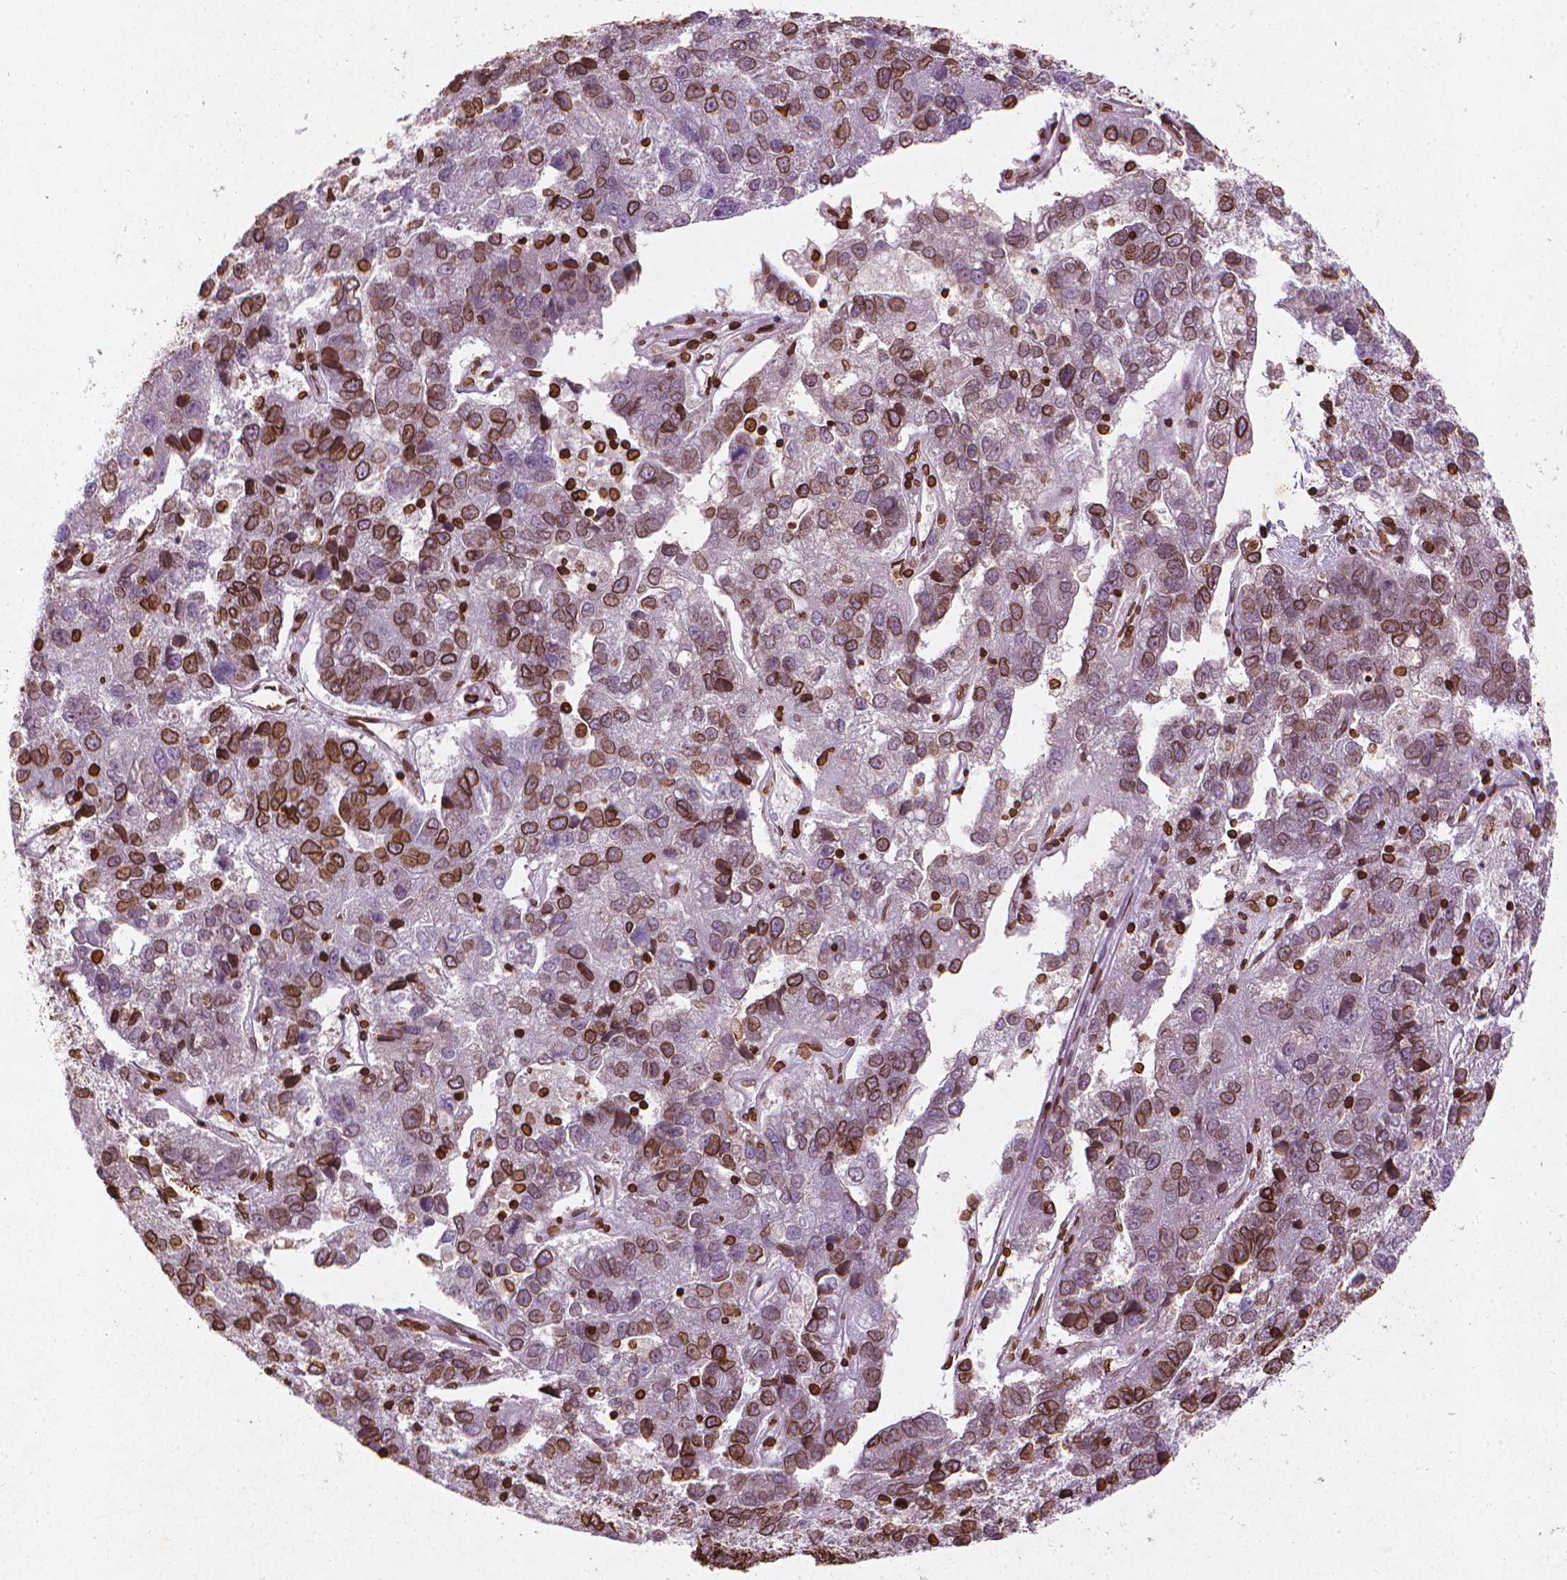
{"staining": {"intensity": "strong", "quantity": "25%-75%", "location": "cytoplasmic/membranous,nuclear"}, "tissue": "pancreatic cancer", "cell_type": "Tumor cells", "image_type": "cancer", "snomed": [{"axis": "morphology", "description": "Adenocarcinoma, NOS"}, {"axis": "topography", "description": "Pancreas"}], "caption": "Pancreatic cancer stained with DAB immunohistochemistry displays high levels of strong cytoplasmic/membranous and nuclear positivity in about 25%-75% of tumor cells.", "gene": "LMNB1", "patient": {"sex": "female", "age": 61}}